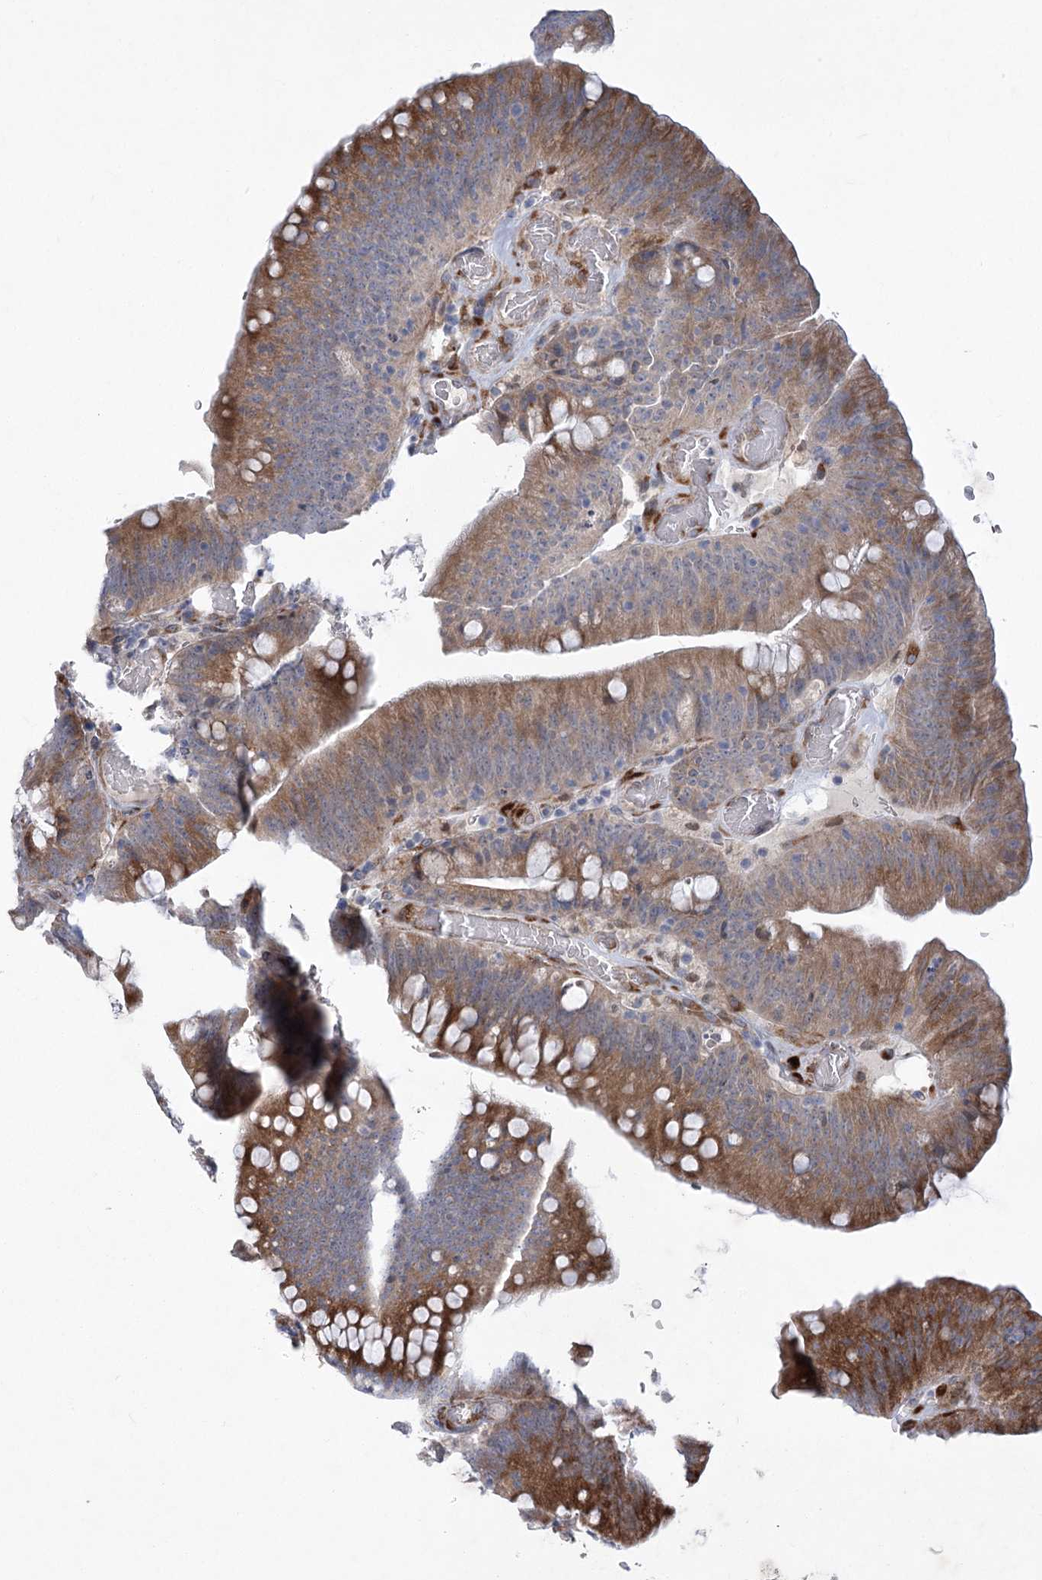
{"staining": {"intensity": "moderate", "quantity": ">75%", "location": "cytoplasmic/membranous"}, "tissue": "colorectal cancer", "cell_type": "Tumor cells", "image_type": "cancer", "snomed": [{"axis": "morphology", "description": "Normal tissue, NOS"}, {"axis": "topography", "description": "Colon"}], "caption": "This image displays immunohistochemistry (IHC) staining of human colorectal cancer, with medium moderate cytoplasmic/membranous positivity in about >75% of tumor cells.", "gene": "GCNT4", "patient": {"sex": "female", "age": 82}}